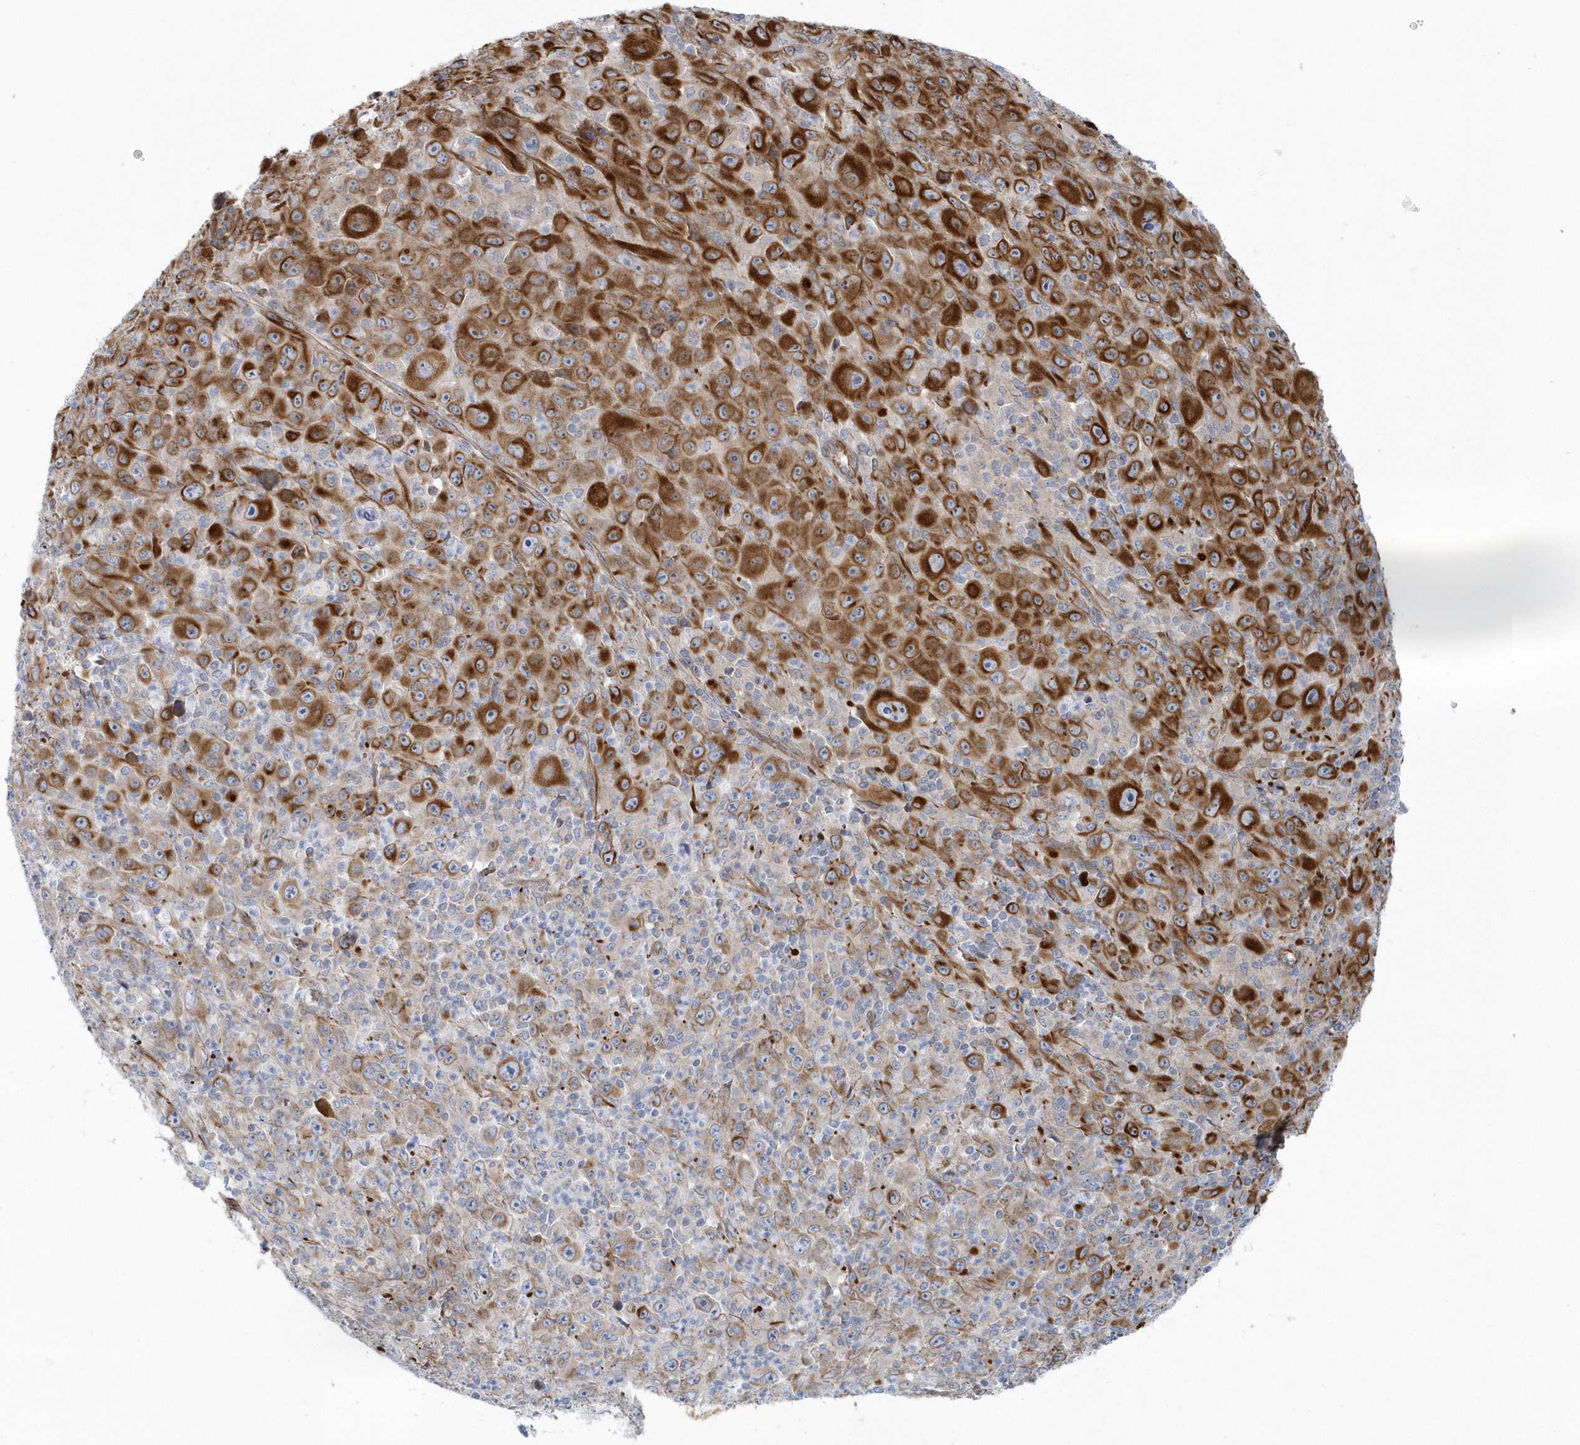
{"staining": {"intensity": "moderate", "quantity": "25%-75%", "location": "cytoplasmic/membranous"}, "tissue": "melanoma", "cell_type": "Tumor cells", "image_type": "cancer", "snomed": [{"axis": "morphology", "description": "Malignant melanoma, Metastatic site"}, {"axis": "topography", "description": "Skin"}], "caption": "DAB immunohistochemical staining of melanoma demonstrates moderate cytoplasmic/membranous protein staining in approximately 25%-75% of tumor cells.", "gene": "GPR152", "patient": {"sex": "female", "age": 56}}